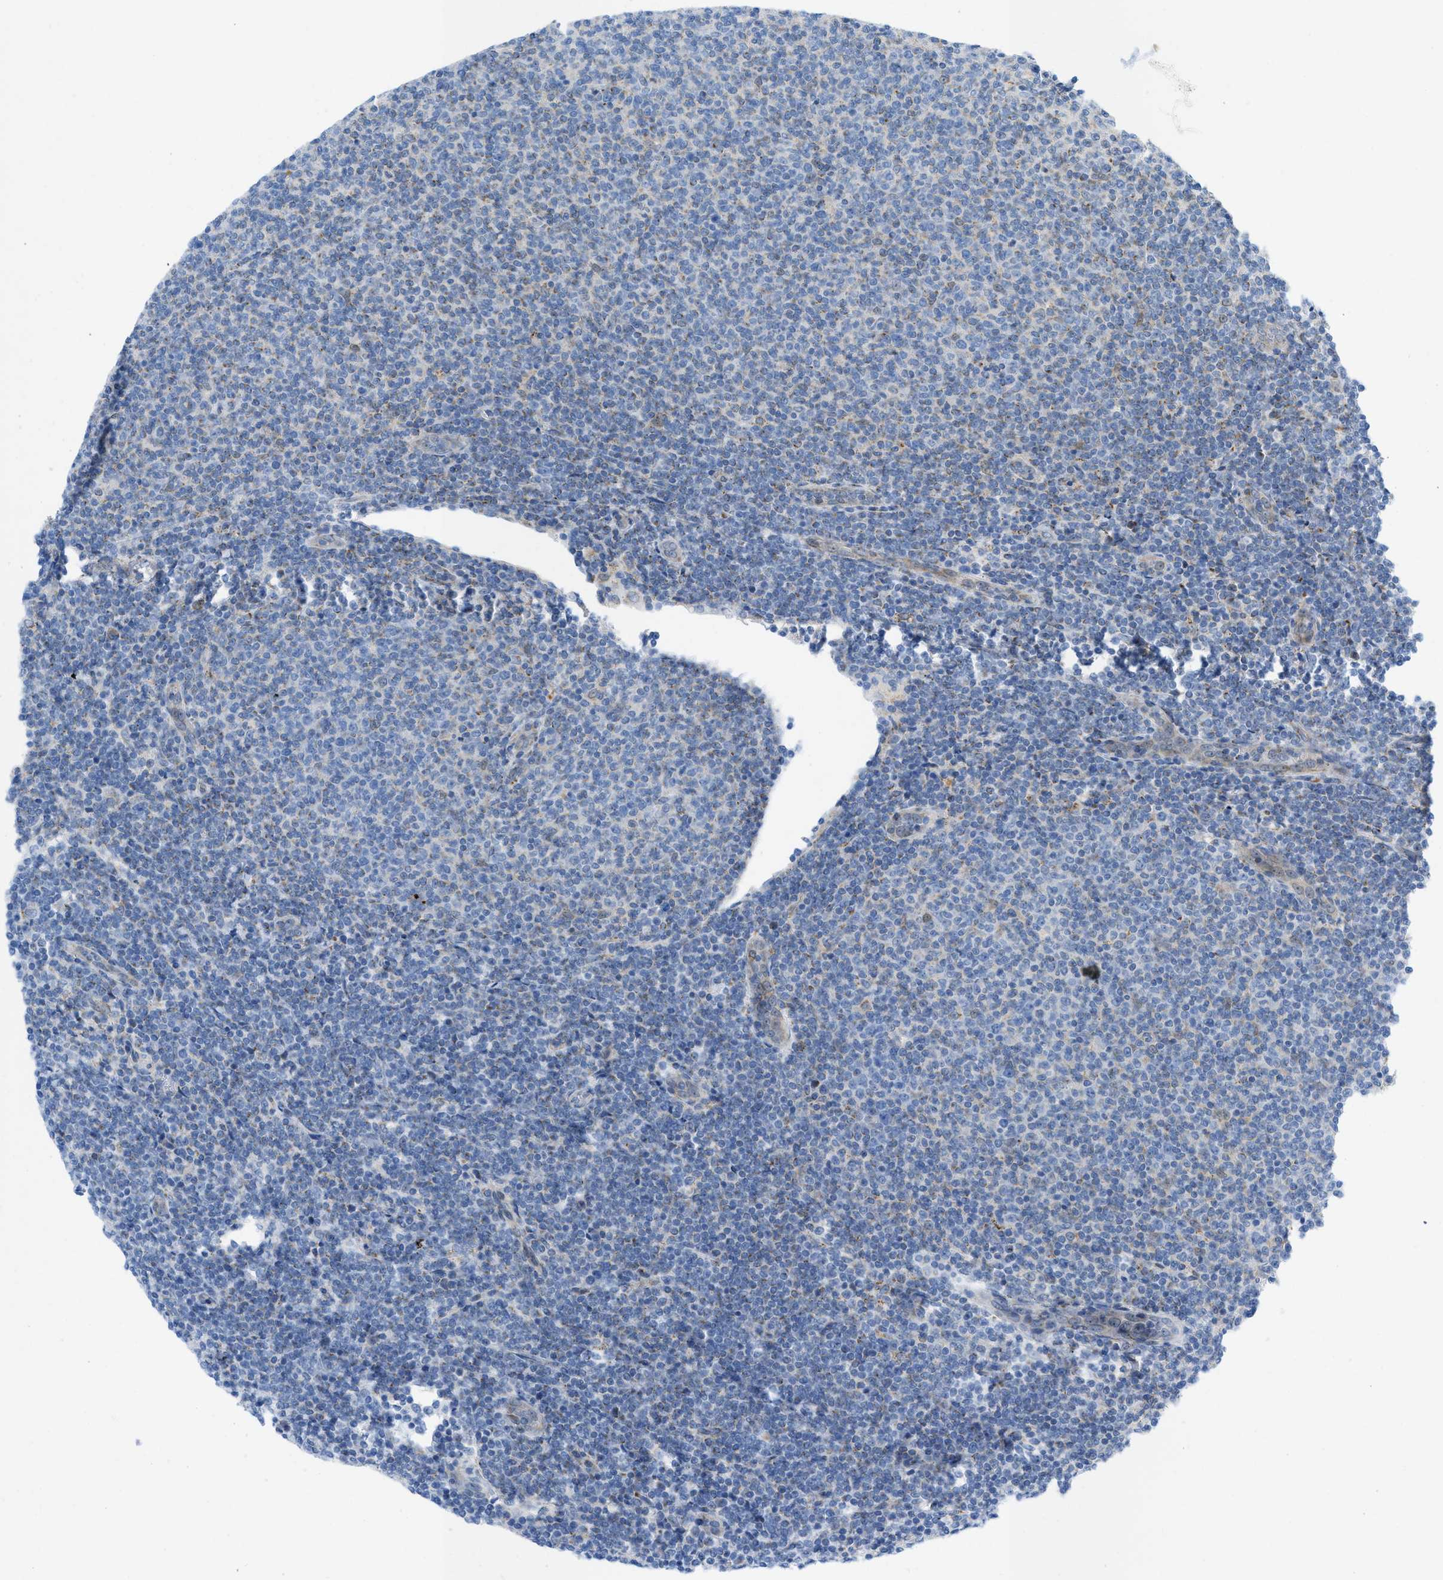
{"staining": {"intensity": "weak", "quantity": "25%-75%", "location": "cytoplasmic/membranous"}, "tissue": "lymphoma", "cell_type": "Tumor cells", "image_type": "cancer", "snomed": [{"axis": "morphology", "description": "Malignant lymphoma, non-Hodgkin's type, Low grade"}, {"axis": "topography", "description": "Lymph node"}], "caption": "This is a histology image of immunohistochemistry staining of low-grade malignant lymphoma, non-Hodgkin's type, which shows weak expression in the cytoplasmic/membranous of tumor cells.", "gene": "RBBP9", "patient": {"sex": "male", "age": 66}}